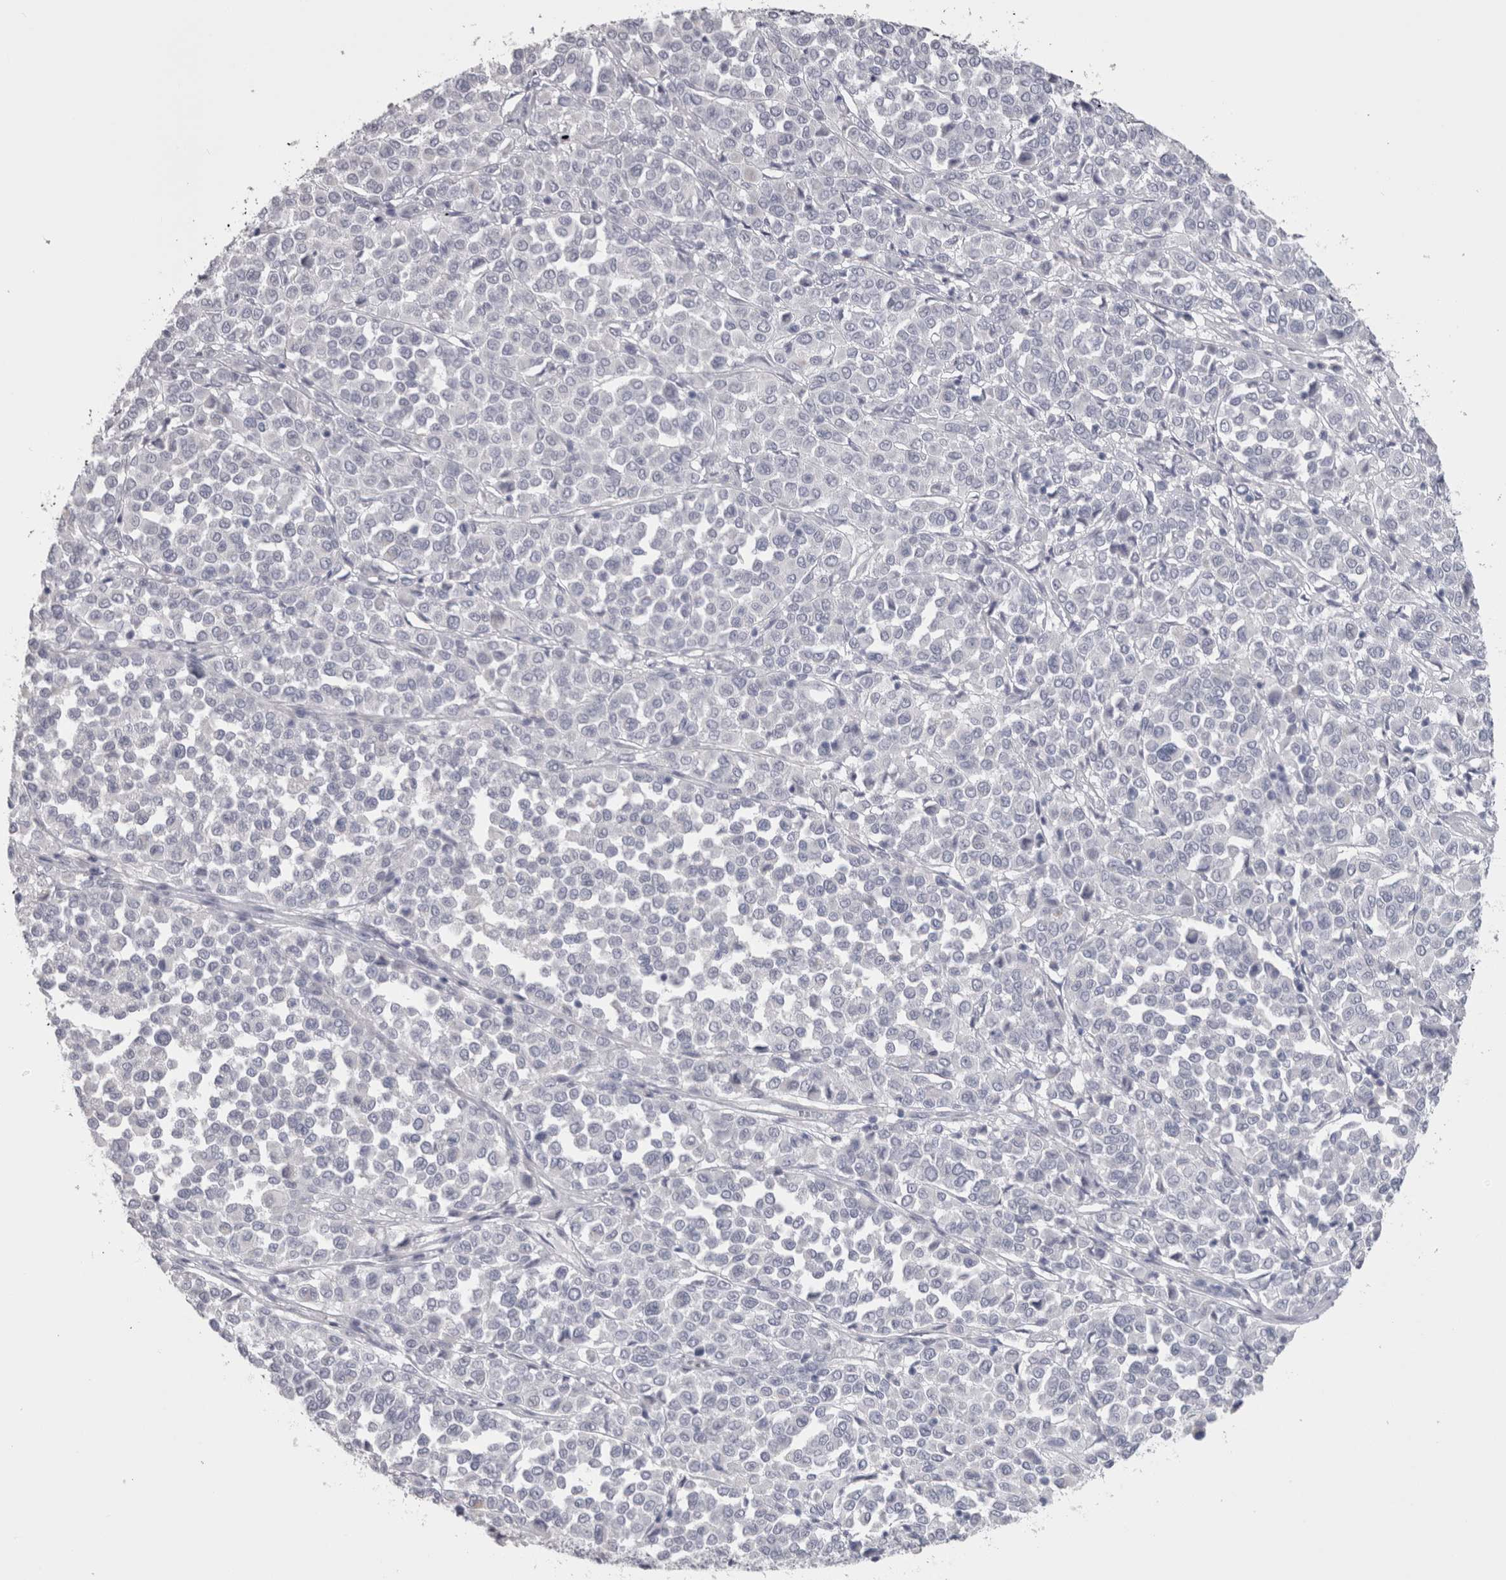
{"staining": {"intensity": "negative", "quantity": "none", "location": "none"}, "tissue": "melanoma", "cell_type": "Tumor cells", "image_type": "cancer", "snomed": [{"axis": "morphology", "description": "Malignant melanoma, Metastatic site"}, {"axis": "topography", "description": "Pancreas"}], "caption": "Human malignant melanoma (metastatic site) stained for a protein using immunohistochemistry (IHC) shows no expression in tumor cells.", "gene": "MSMB", "patient": {"sex": "female", "age": 30}}